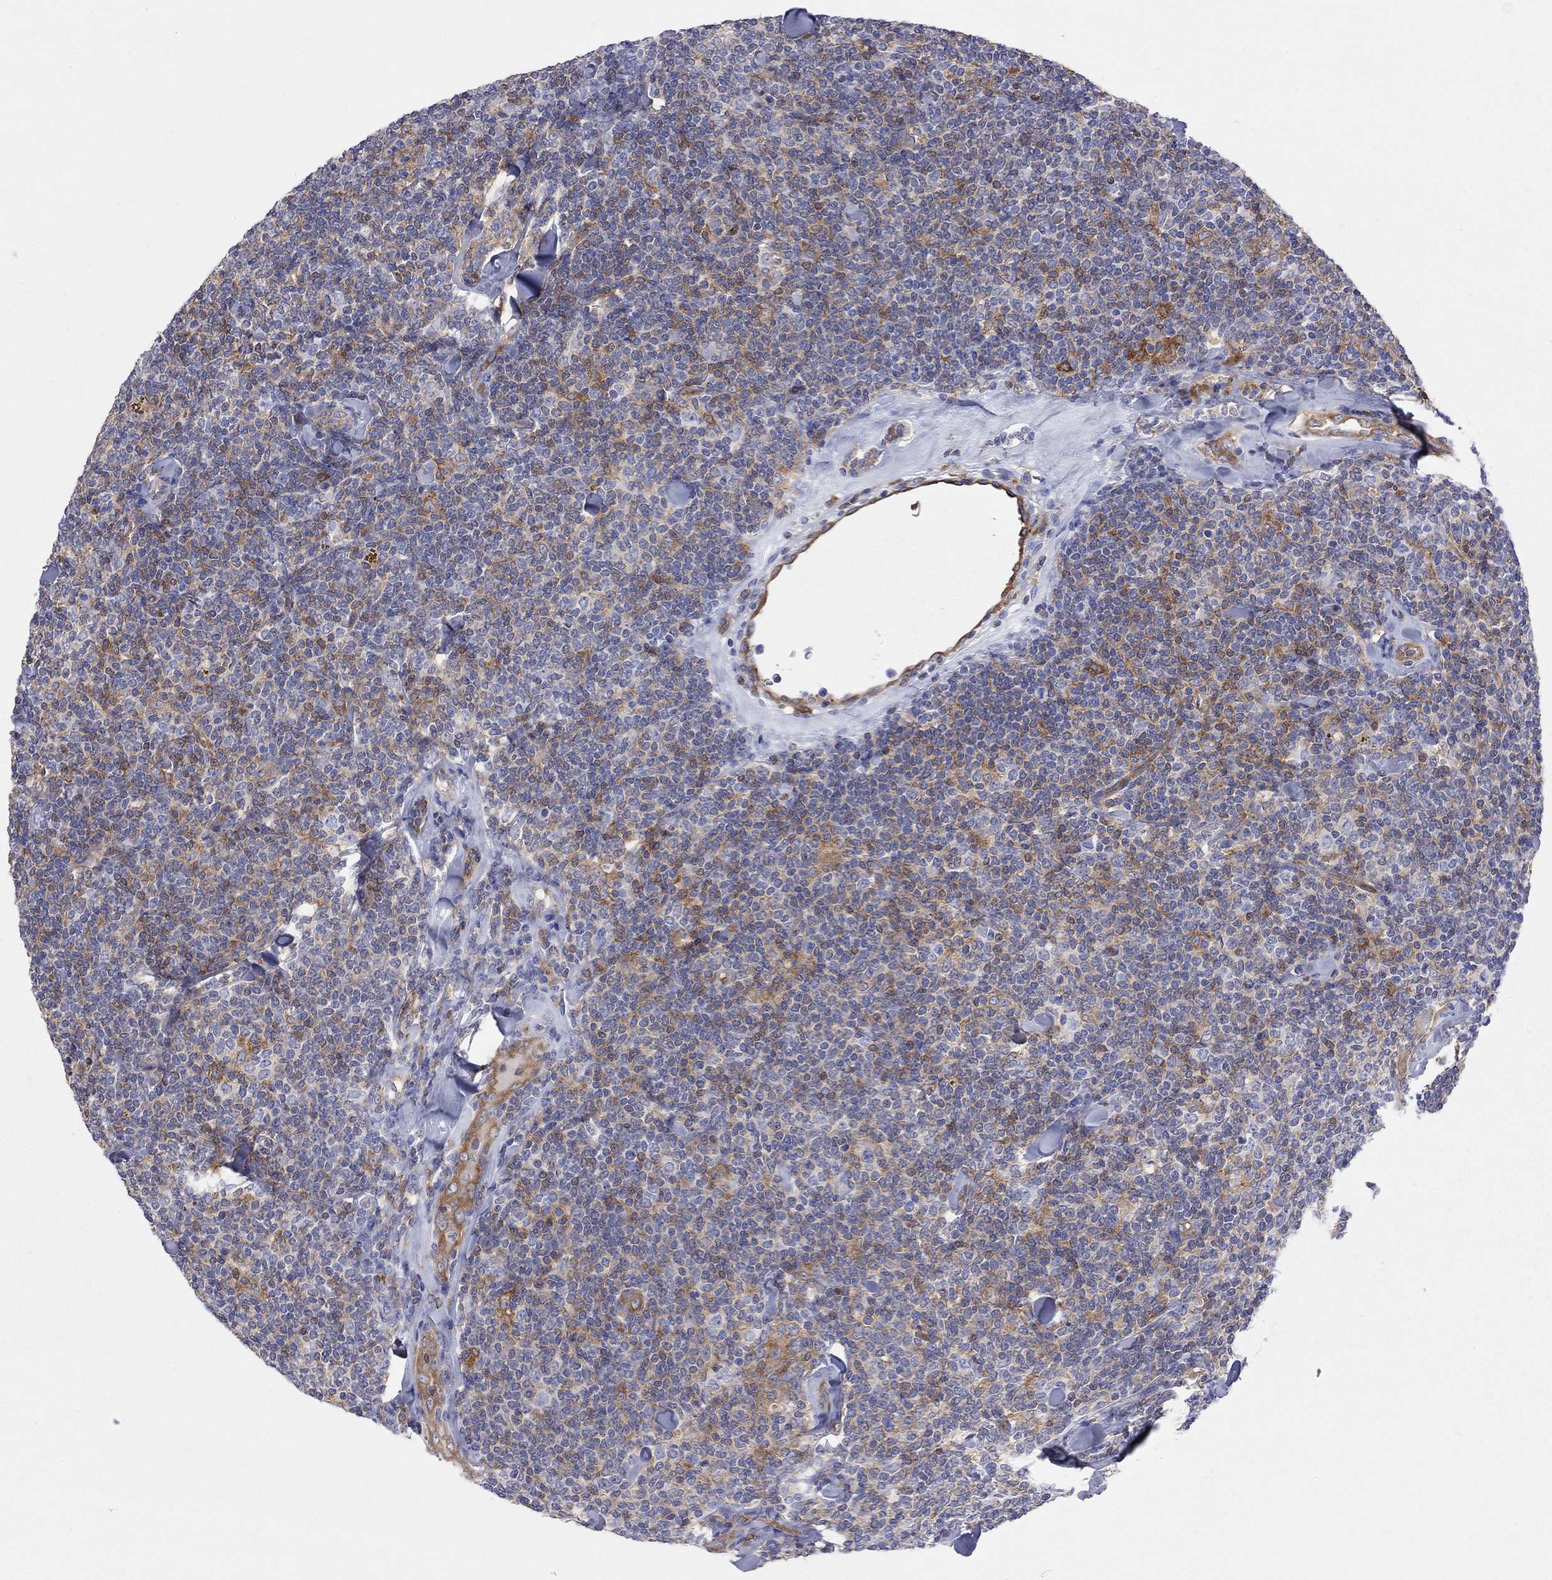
{"staining": {"intensity": "moderate", "quantity": "<25%", "location": "cytoplasmic/membranous"}, "tissue": "lymphoma", "cell_type": "Tumor cells", "image_type": "cancer", "snomed": [{"axis": "morphology", "description": "Malignant lymphoma, non-Hodgkin's type, Low grade"}, {"axis": "topography", "description": "Lymph node"}], "caption": "Immunohistochemistry (IHC) (DAB) staining of lymphoma exhibits moderate cytoplasmic/membranous protein expression in about <25% of tumor cells. (IHC, brightfield microscopy, high magnification).", "gene": "ABI3", "patient": {"sex": "female", "age": 56}}